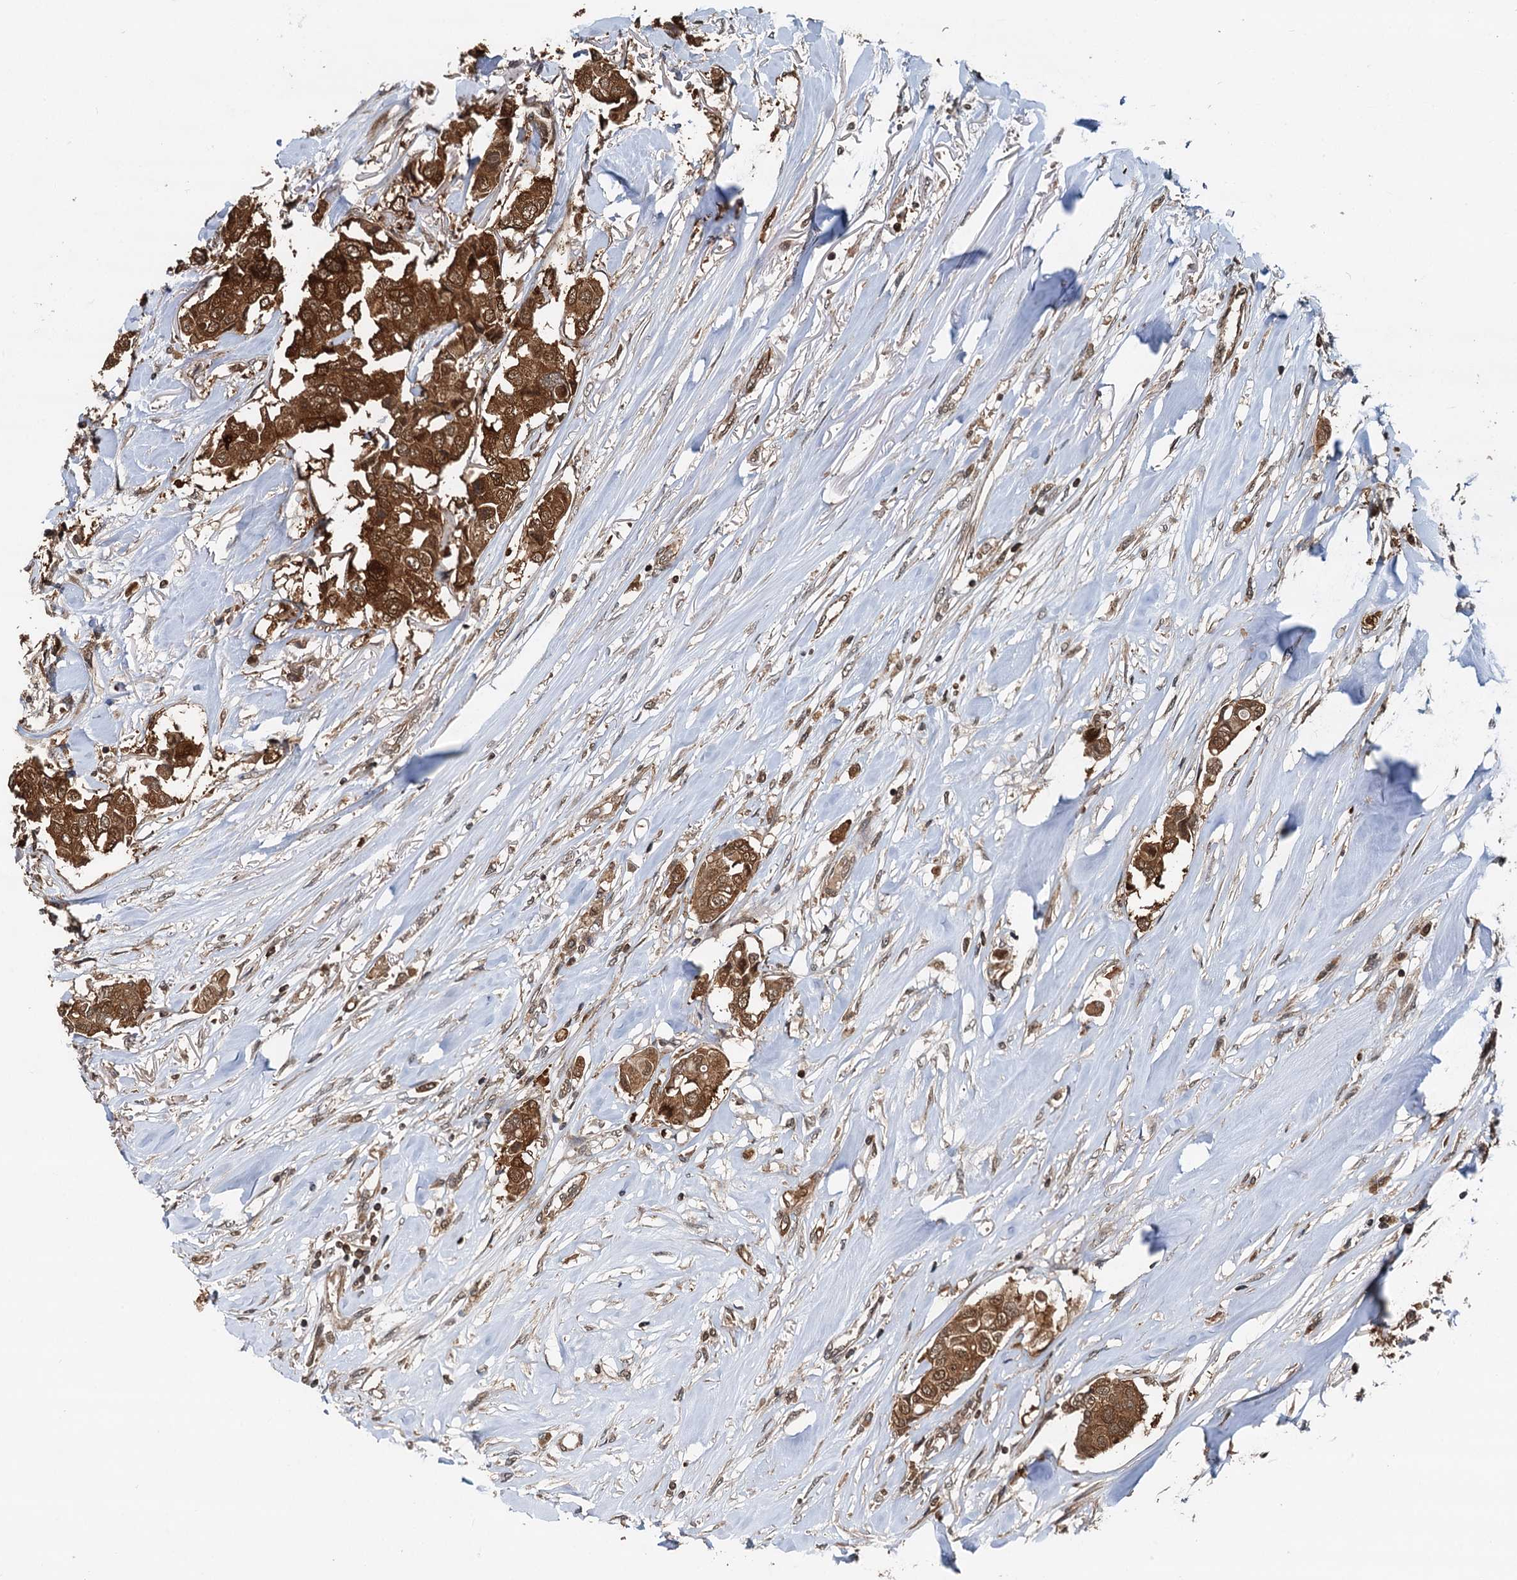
{"staining": {"intensity": "strong", "quantity": ">75%", "location": "cytoplasmic/membranous,nuclear"}, "tissue": "breast cancer", "cell_type": "Tumor cells", "image_type": "cancer", "snomed": [{"axis": "morphology", "description": "Duct carcinoma"}, {"axis": "topography", "description": "Breast"}], "caption": "DAB (3,3'-diaminobenzidine) immunohistochemical staining of human breast invasive ductal carcinoma displays strong cytoplasmic/membranous and nuclear protein positivity in about >75% of tumor cells.", "gene": "STUB1", "patient": {"sex": "female", "age": 80}}